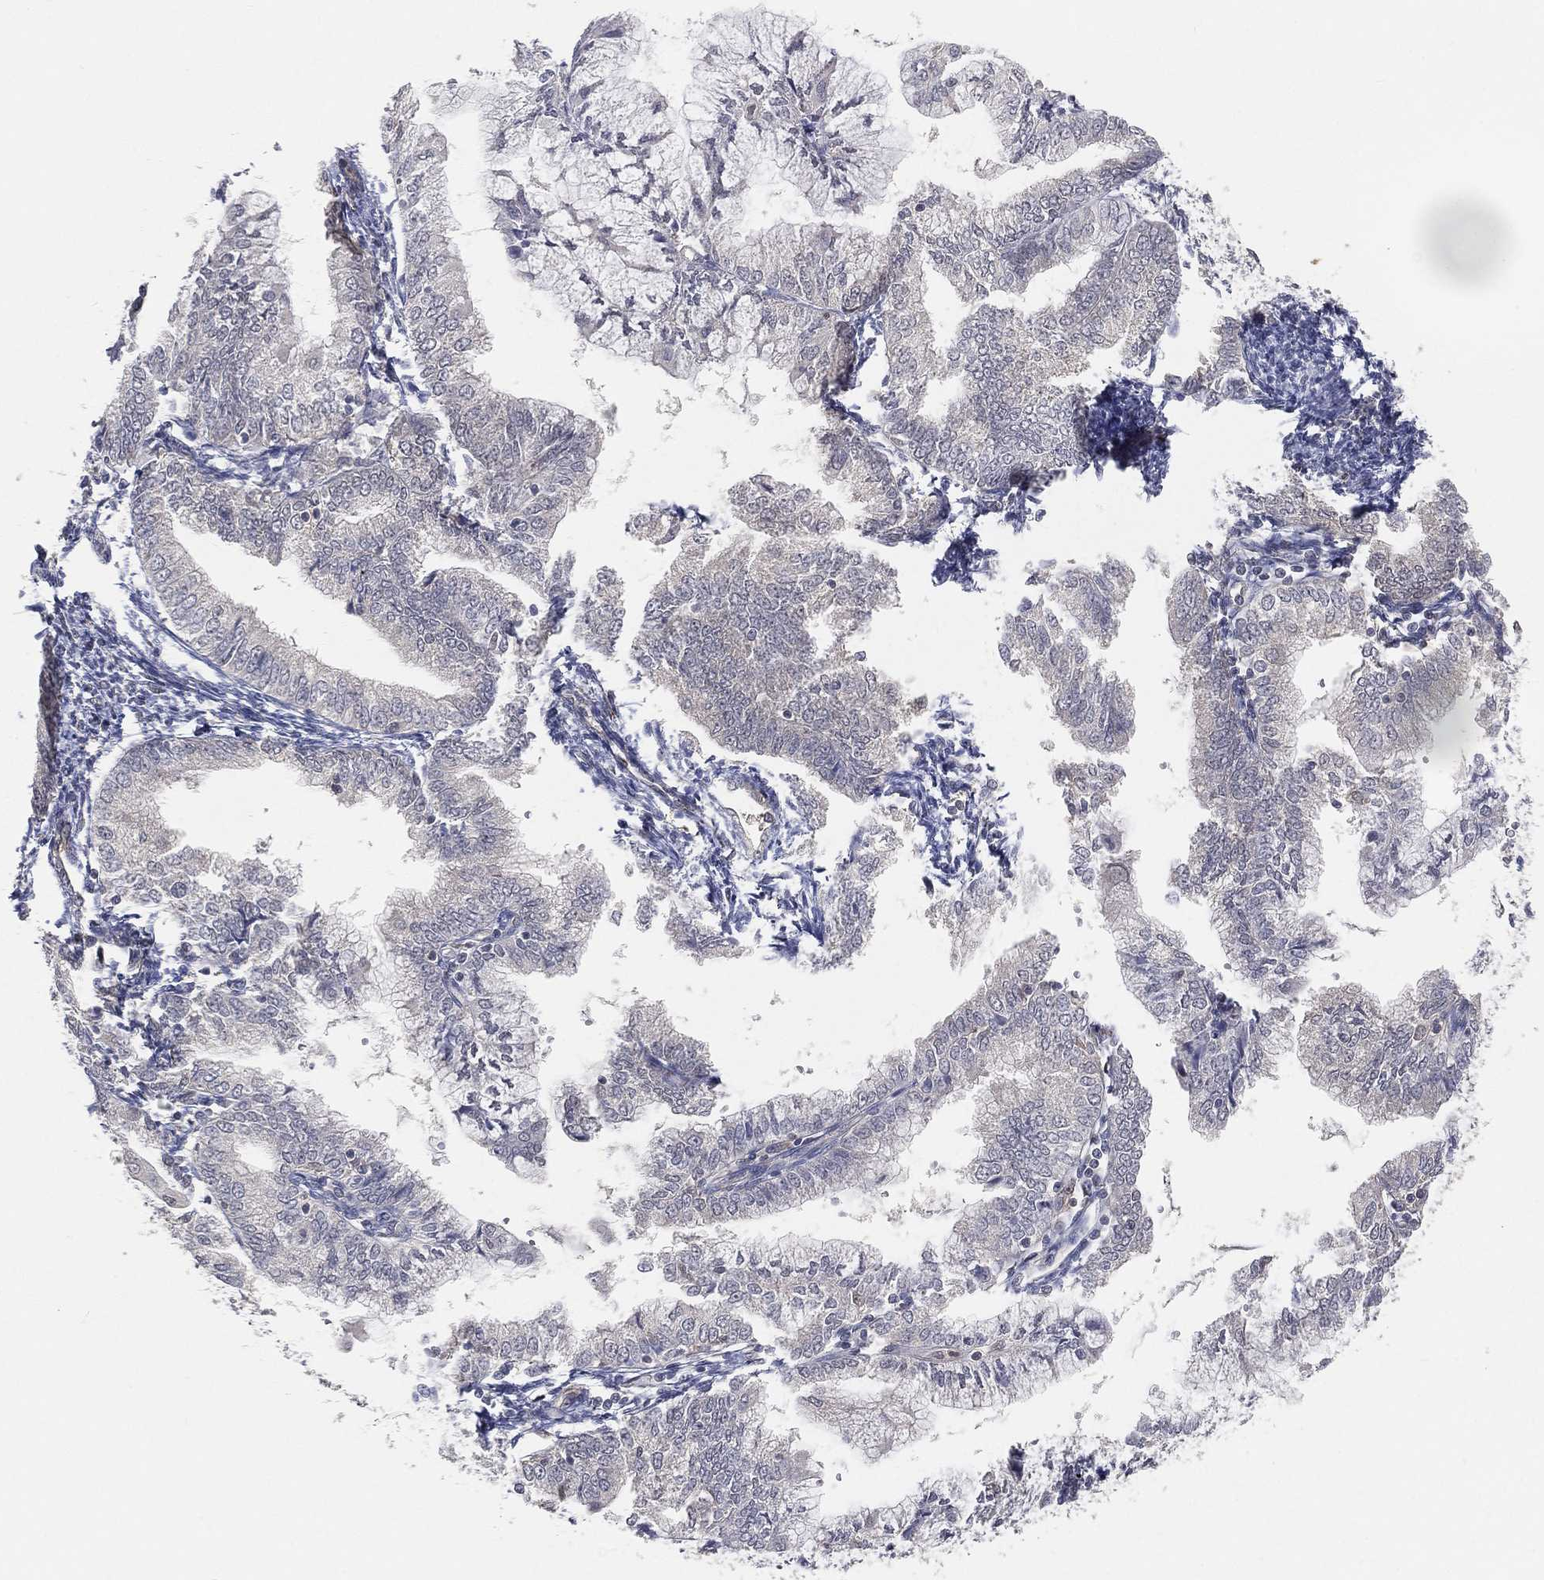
{"staining": {"intensity": "negative", "quantity": "none", "location": "none"}, "tissue": "endometrial cancer", "cell_type": "Tumor cells", "image_type": "cancer", "snomed": [{"axis": "morphology", "description": "Adenocarcinoma, NOS"}, {"axis": "topography", "description": "Endometrium"}], "caption": "IHC micrograph of neoplastic tissue: endometrial cancer (adenocarcinoma) stained with DAB (3,3'-diaminobenzidine) exhibits no significant protein staining in tumor cells.", "gene": "MAPK1", "patient": {"sex": "female", "age": 56}}